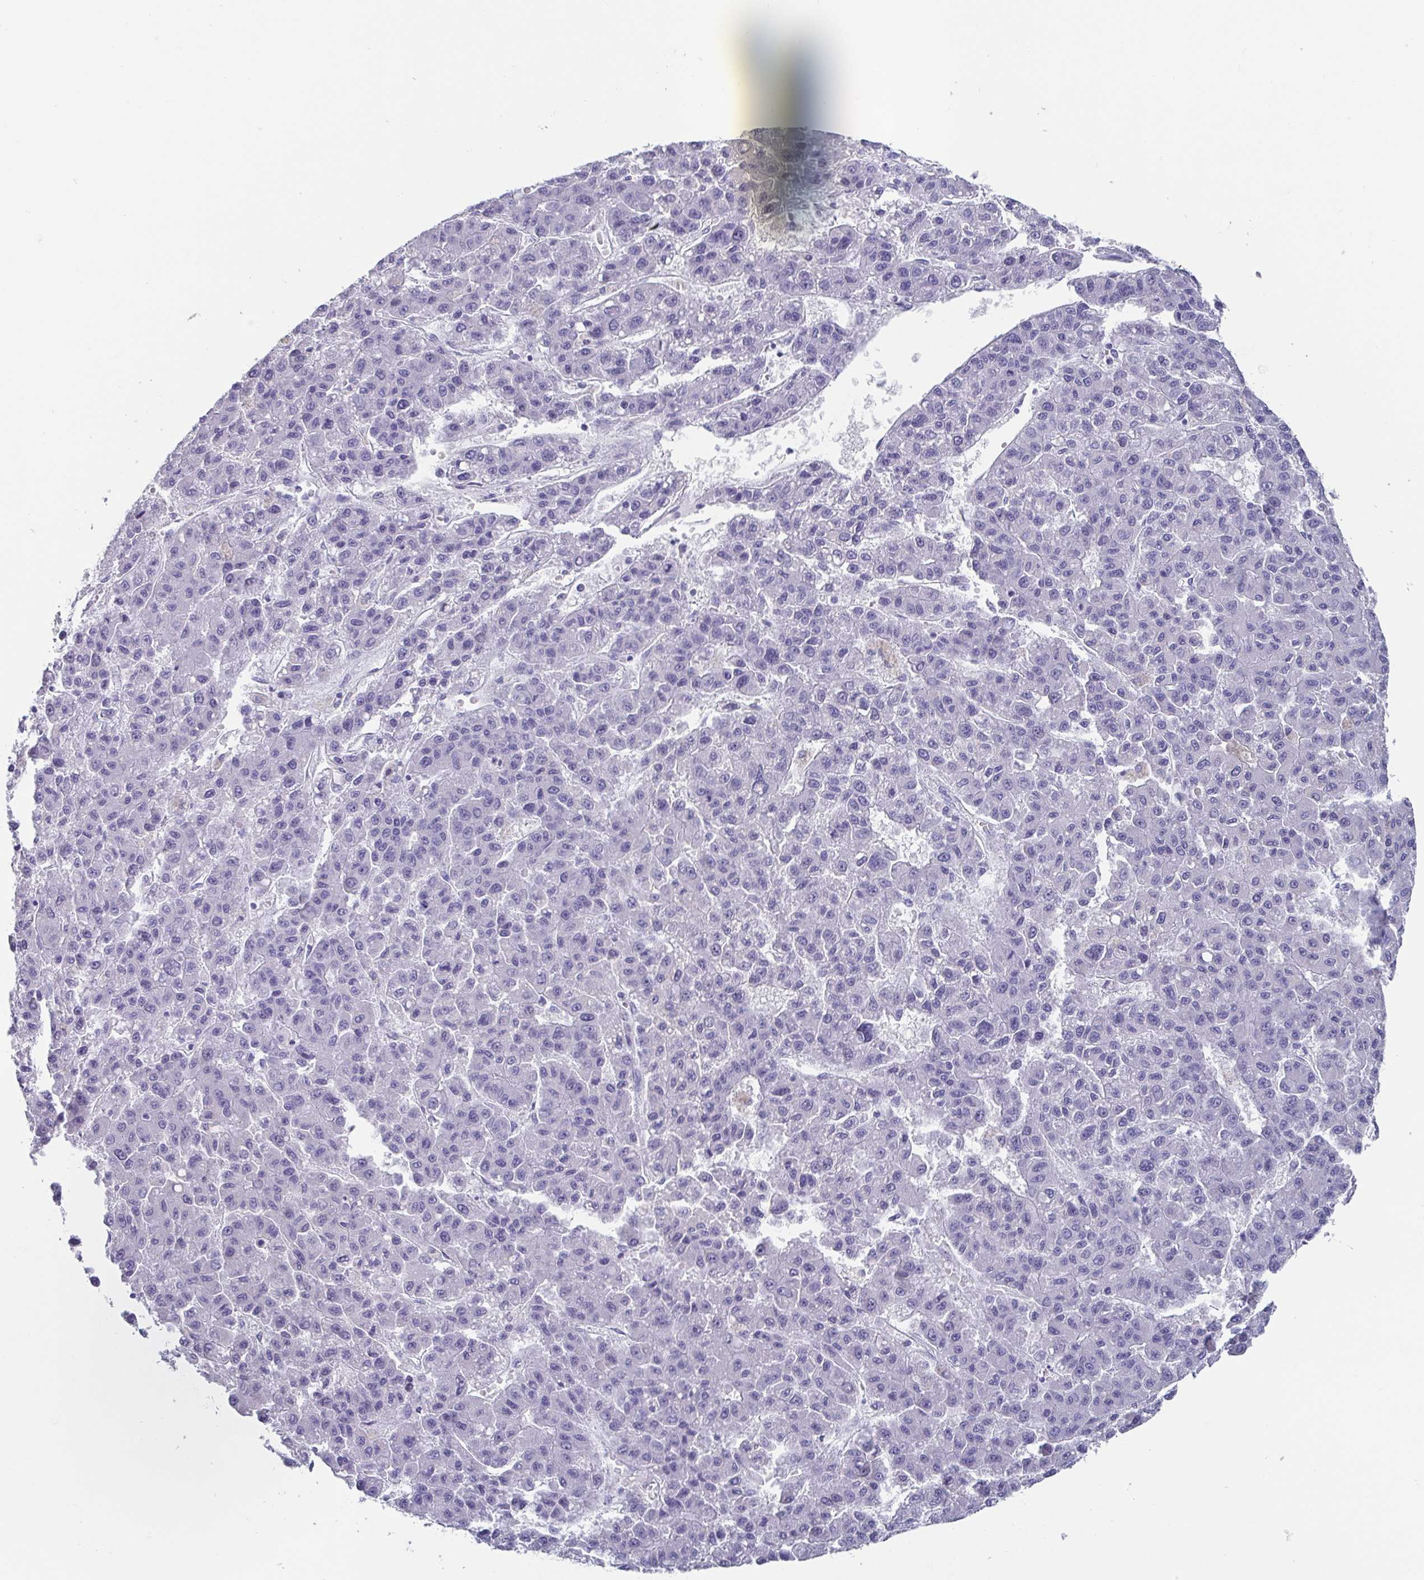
{"staining": {"intensity": "negative", "quantity": "none", "location": "none"}, "tissue": "liver cancer", "cell_type": "Tumor cells", "image_type": "cancer", "snomed": [{"axis": "morphology", "description": "Carcinoma, Hepatocellular, NOS"}, {"axis": "topography", "description": "Liver"}], "caption": "Tumor cells show no significant positivity in liver cancer (hepatocellular carcinoma). Brightfield microscopy of immunohistochemistry (IHC) stained with DAB (brown) and hematoxylin (blue), captured at high magnification.", "gene": "SCGN", "patient": {"sex": "male", "age": 70}}